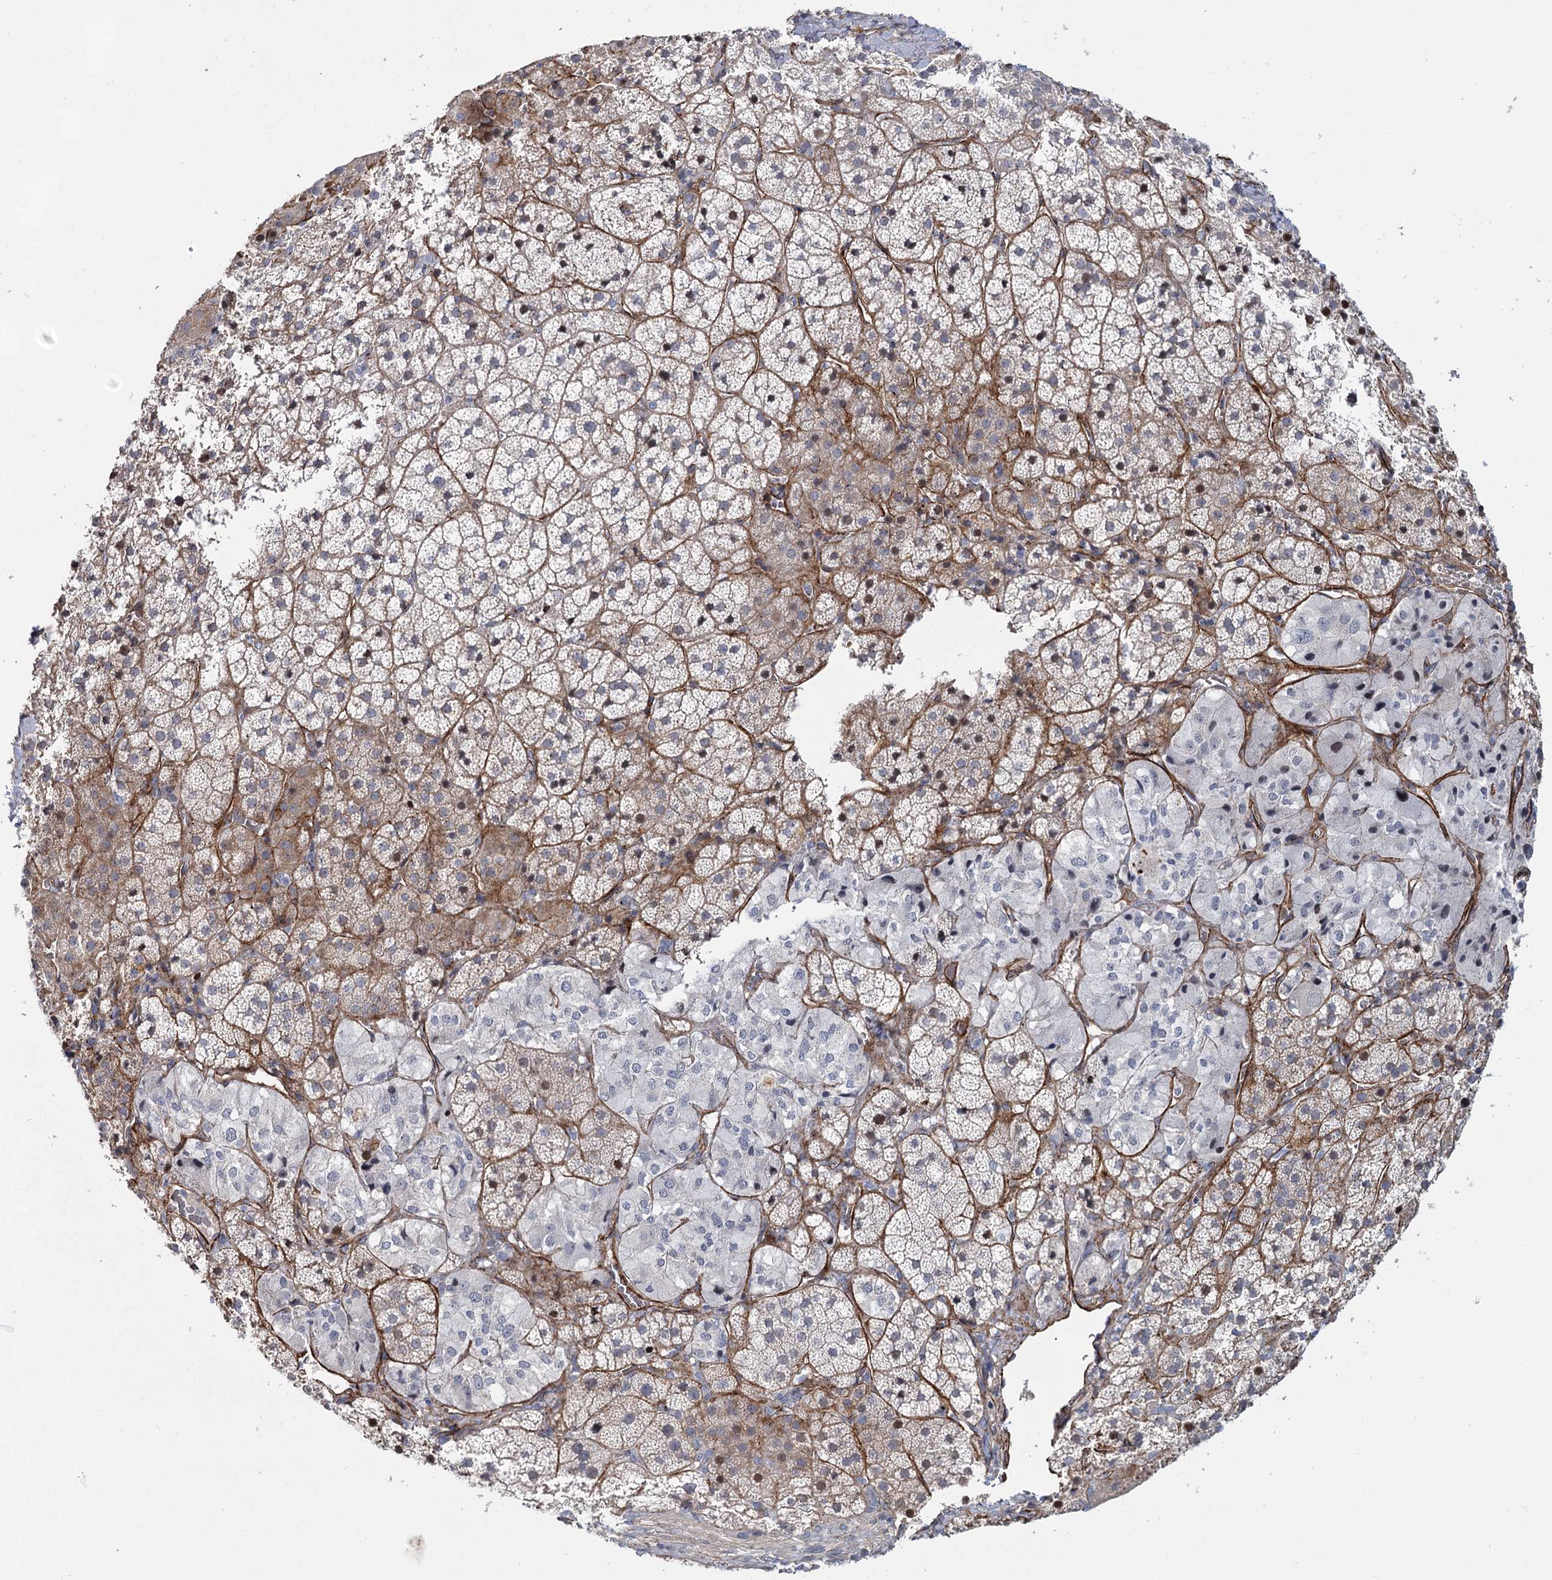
{"staining": {"intensity": "moderate", "quantity": "<25%", "location": "cytoplasmic/membranous"}, "tissue": "adrenal gland", "cell_type": "Glandular cells", "image_type": "normal", "snomed": [{"axis": "morphology", "description": "Normal tissue, NOS"}, {"axis": "topography", "description": "Adrenal gland"}], "caption": "DAB immunohistochemical staining of benign human adrenal gland shows moderate cytoplasmic/membranous protein positivity in about <25% of glandular cells. (Brightfield microscopy of DAB IHC at high magnification).", "gene": "ATL2", "patient": {"sex": "female", "age": 44}}